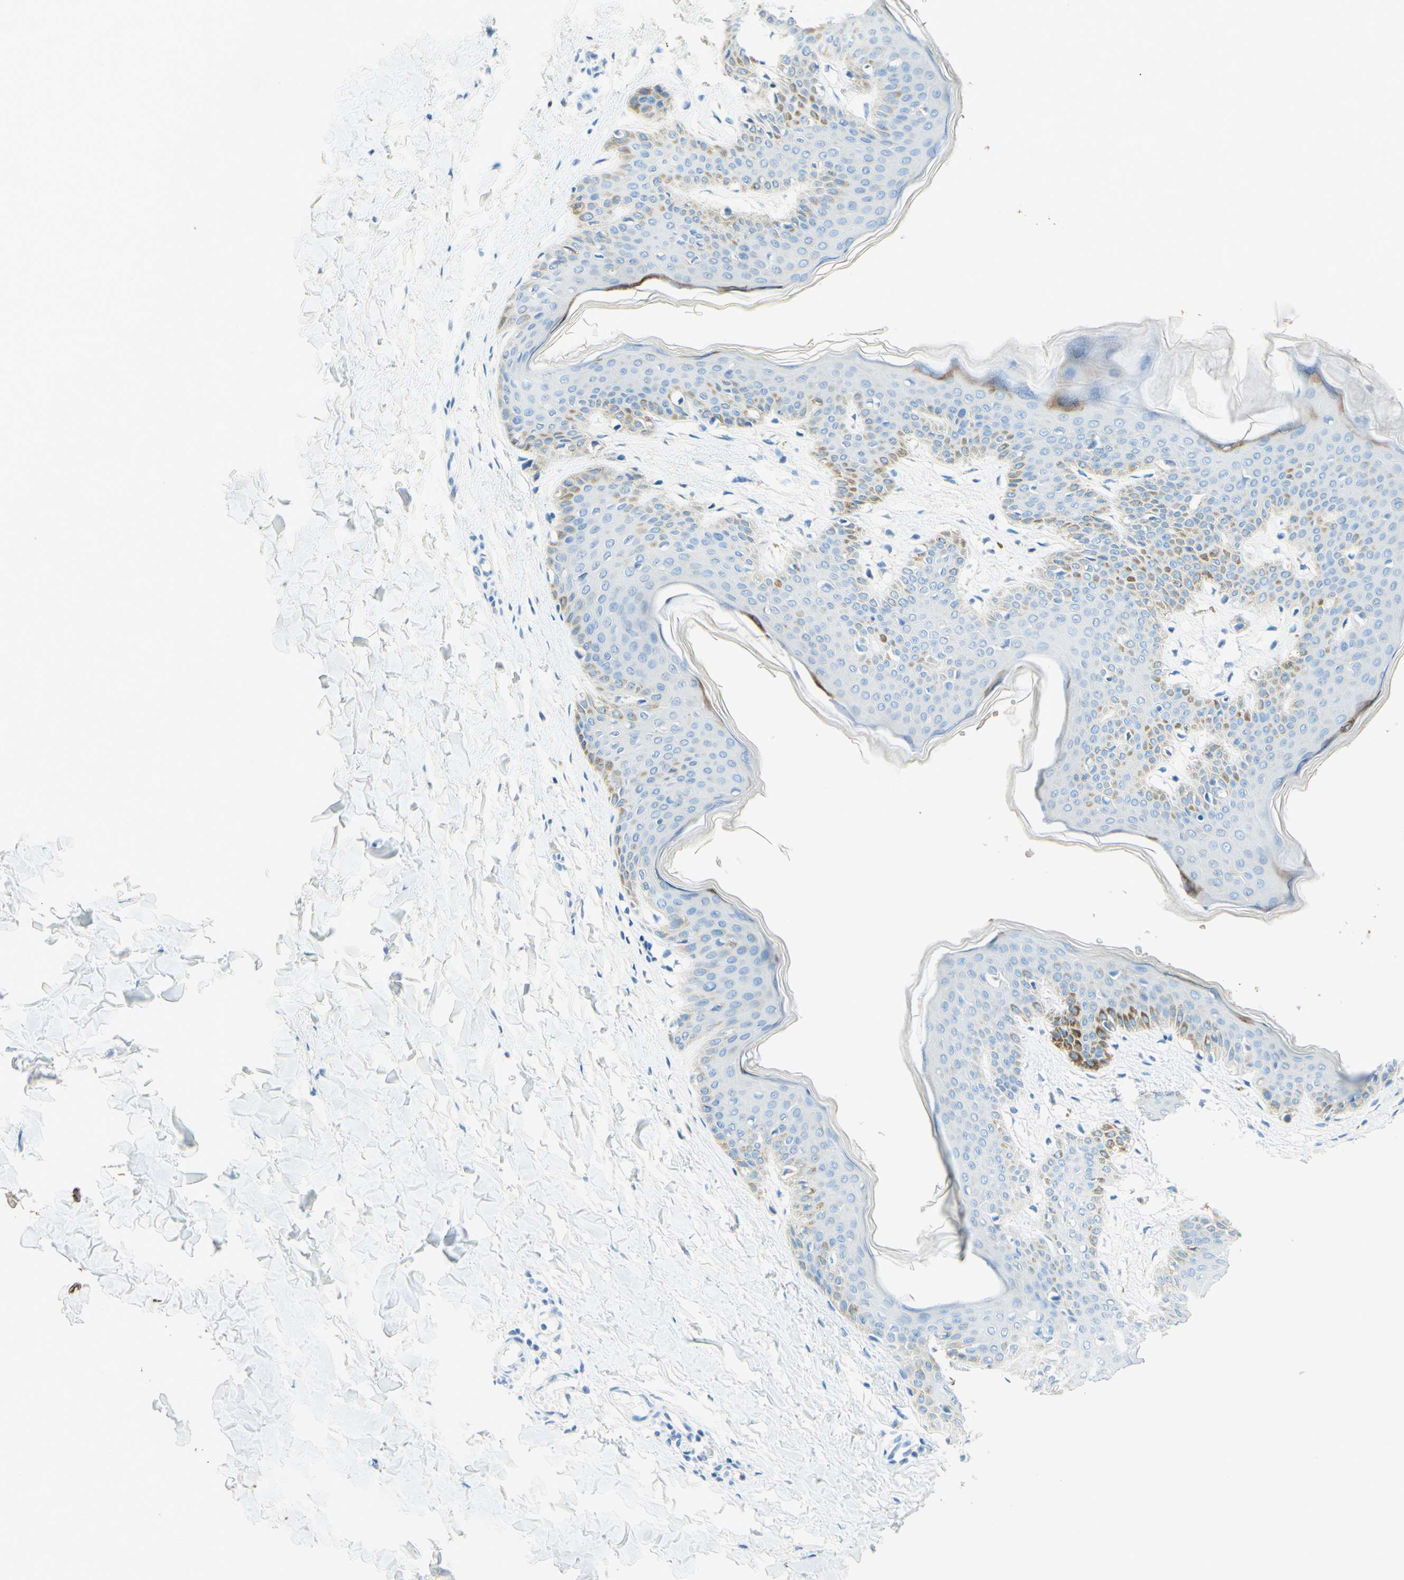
{"staining": {"intensity": "negative", "quantity": "none", "location": "none"}, "tissue": "skin", "cell_type": "Fibroblasts", "image_type": "normal", "snomed": [{"axis": "morphology", "description": "Normal tissue, NOS"}, {"axis": "topography", "description": "Skin"}], "caption": "Skin was stained to show a protein in brown. There is no significant expression in fibroblasts. The staining is performed using DAB brown chromogen with nuclei counter-stained in using hematoxylin.", "gene": "SLC46A1", "patient": {"sex": "female", "age": 17}}